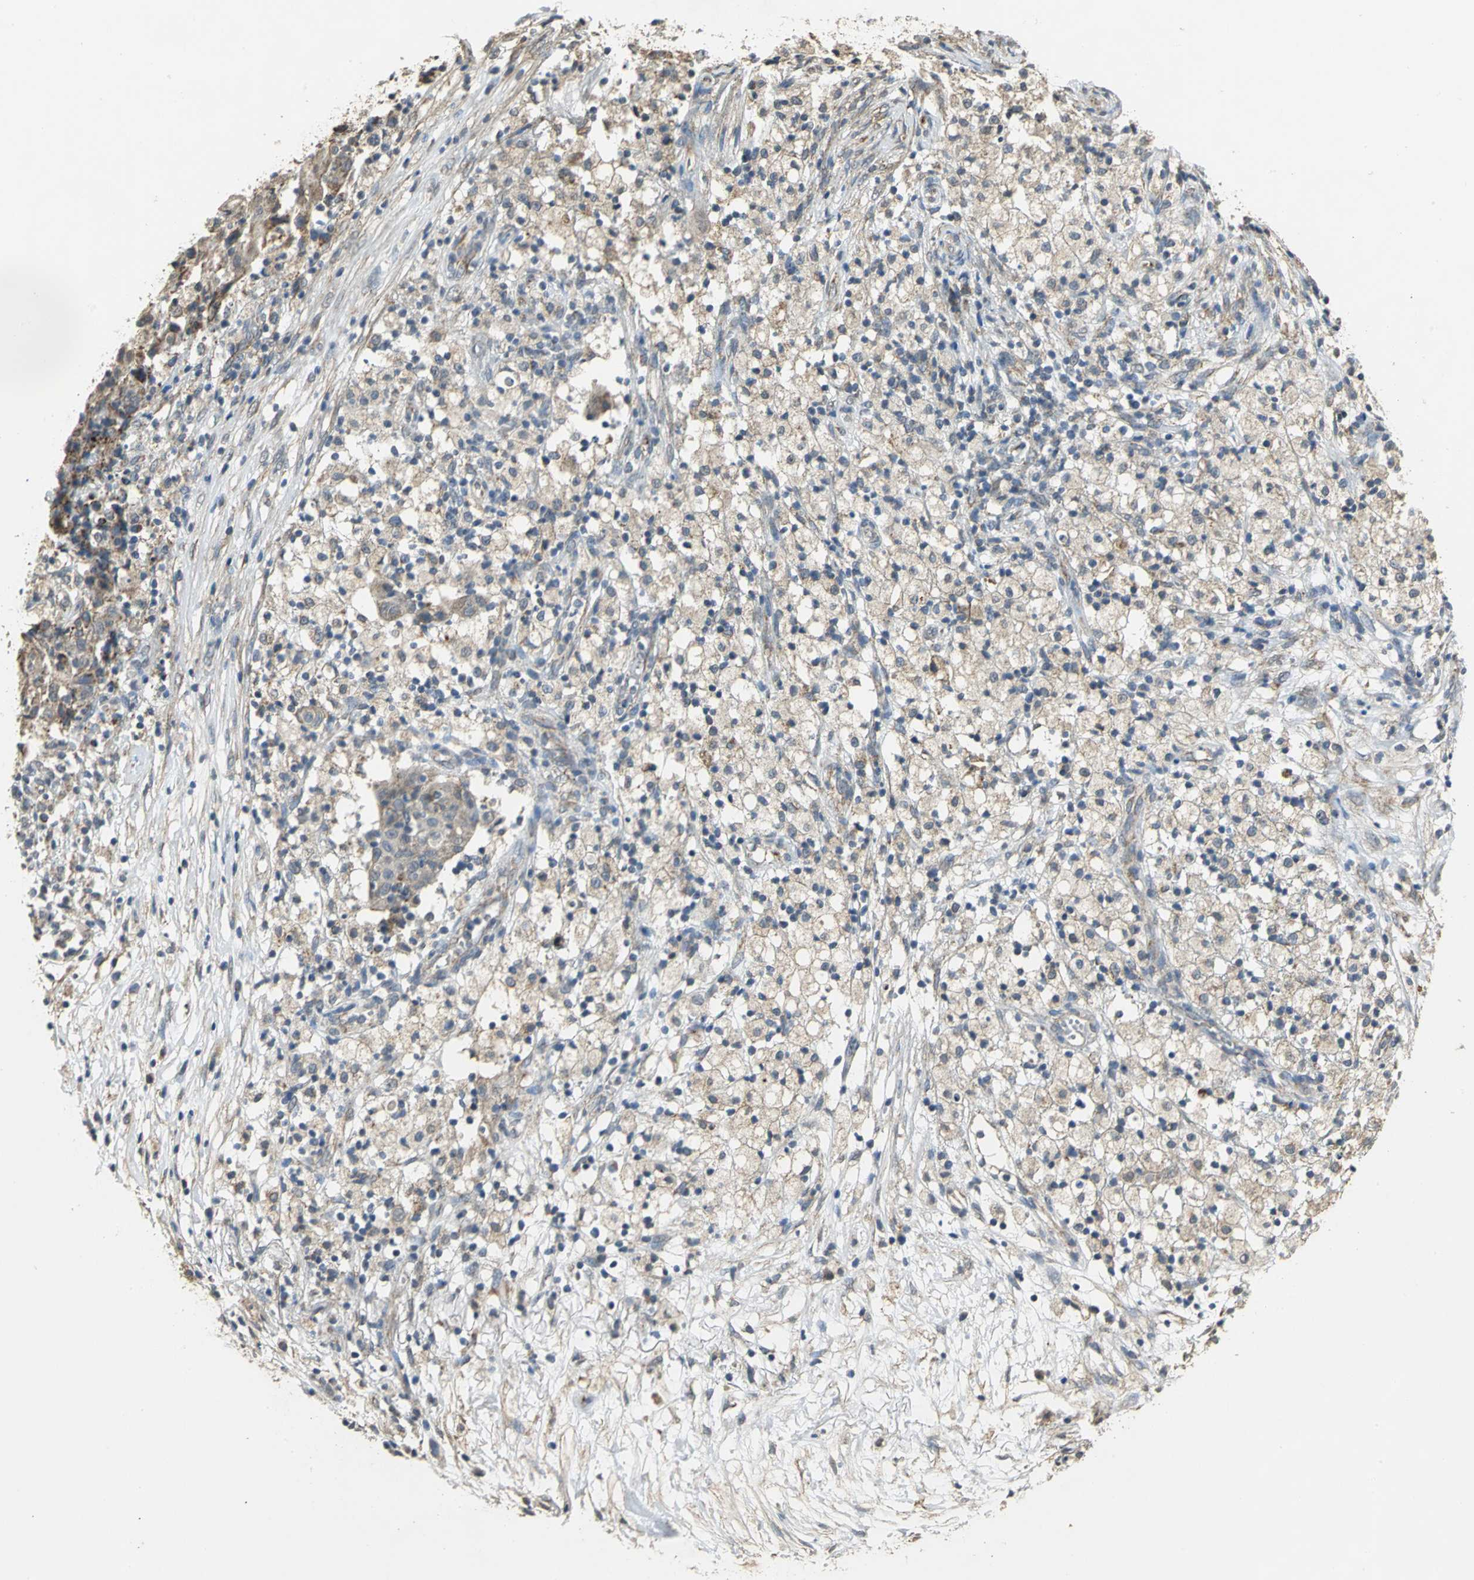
{"staining": {"intensity": "weak", "quantity": "25%-75%", "location": "cytoplasmic/membranous"}, "tissue": "ovarian cancer", "cell_type": "Tumor cells", "image_type": "cancer", "snomed": [{"axis": "morphology", "description": "Carcinoma, endometroid"}, {"axis": "topography", "description": "Ovary"}], "caption": "Immunohistochemical staining of human ovarian endometroid carcinoma reveals low levels of weak cytoplasmic/membranous protein expression in about 25%-75% of tumor cells.", "gene": "NDUFB5", "patient": {"sex": "female", "age": 42}}